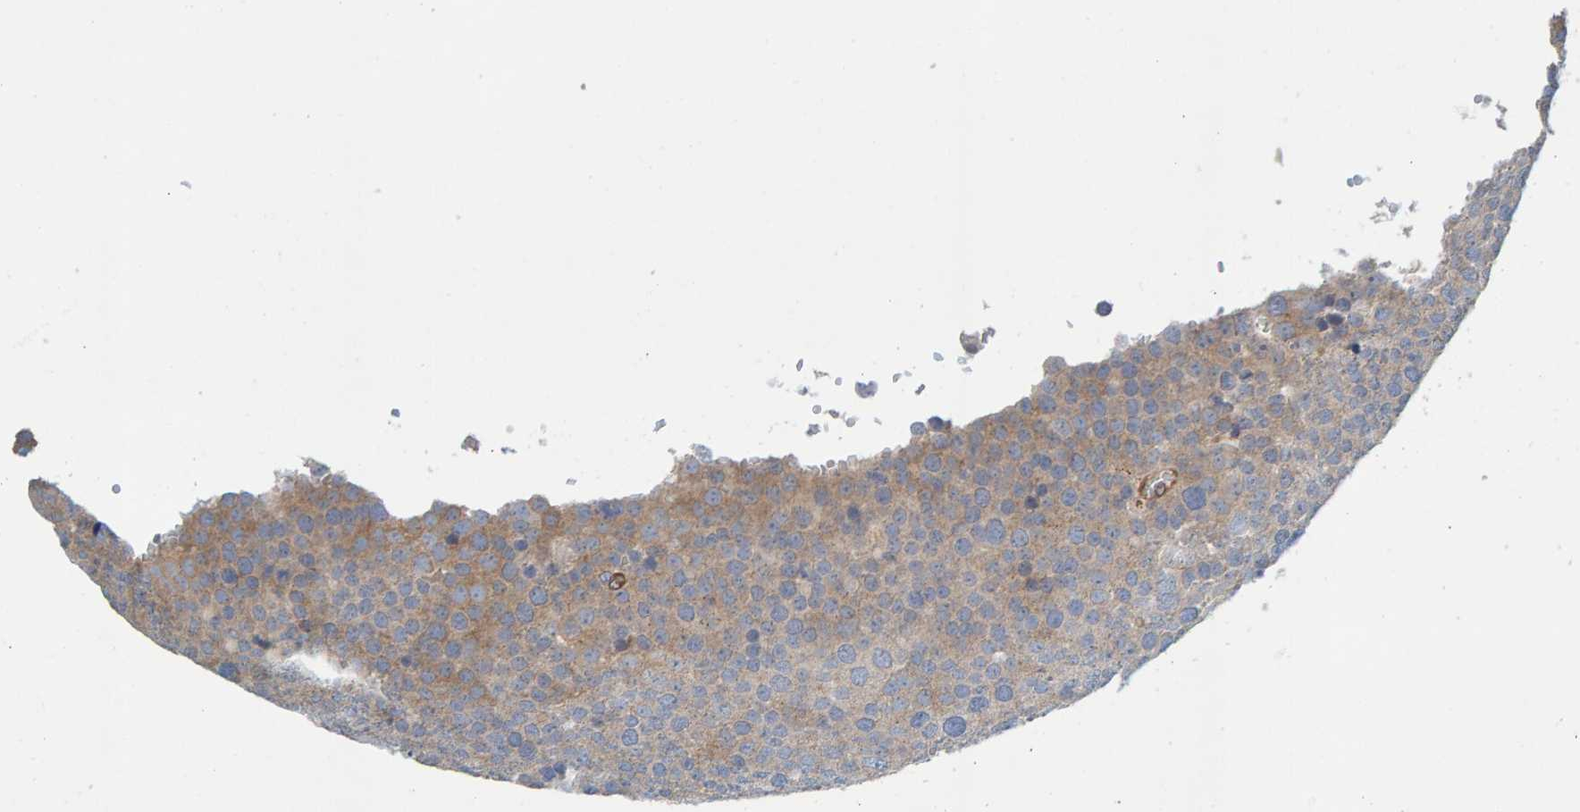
{"staining": {"intensity": "weak", "quantity": ">75%", "location": "cytoplasmic/membranous"}, "tissue": "testis cancer", "cell_type": "Tumor cells", "image_type": "cancer", "snomed": [{"axis": "morphology", "description": "Seminoma, NOS"}, {"axis": "topography", "description": "Testis"}], "caption": "A photomicrograph showing weak cytoplasmic/membranous positivity in about >75% of tumor cells in testis cancer (seminoma), as visualized by brown immunohistochemical staining.", "gene": "PRKD2", "patient": {"sex": "male", "age": 71}}